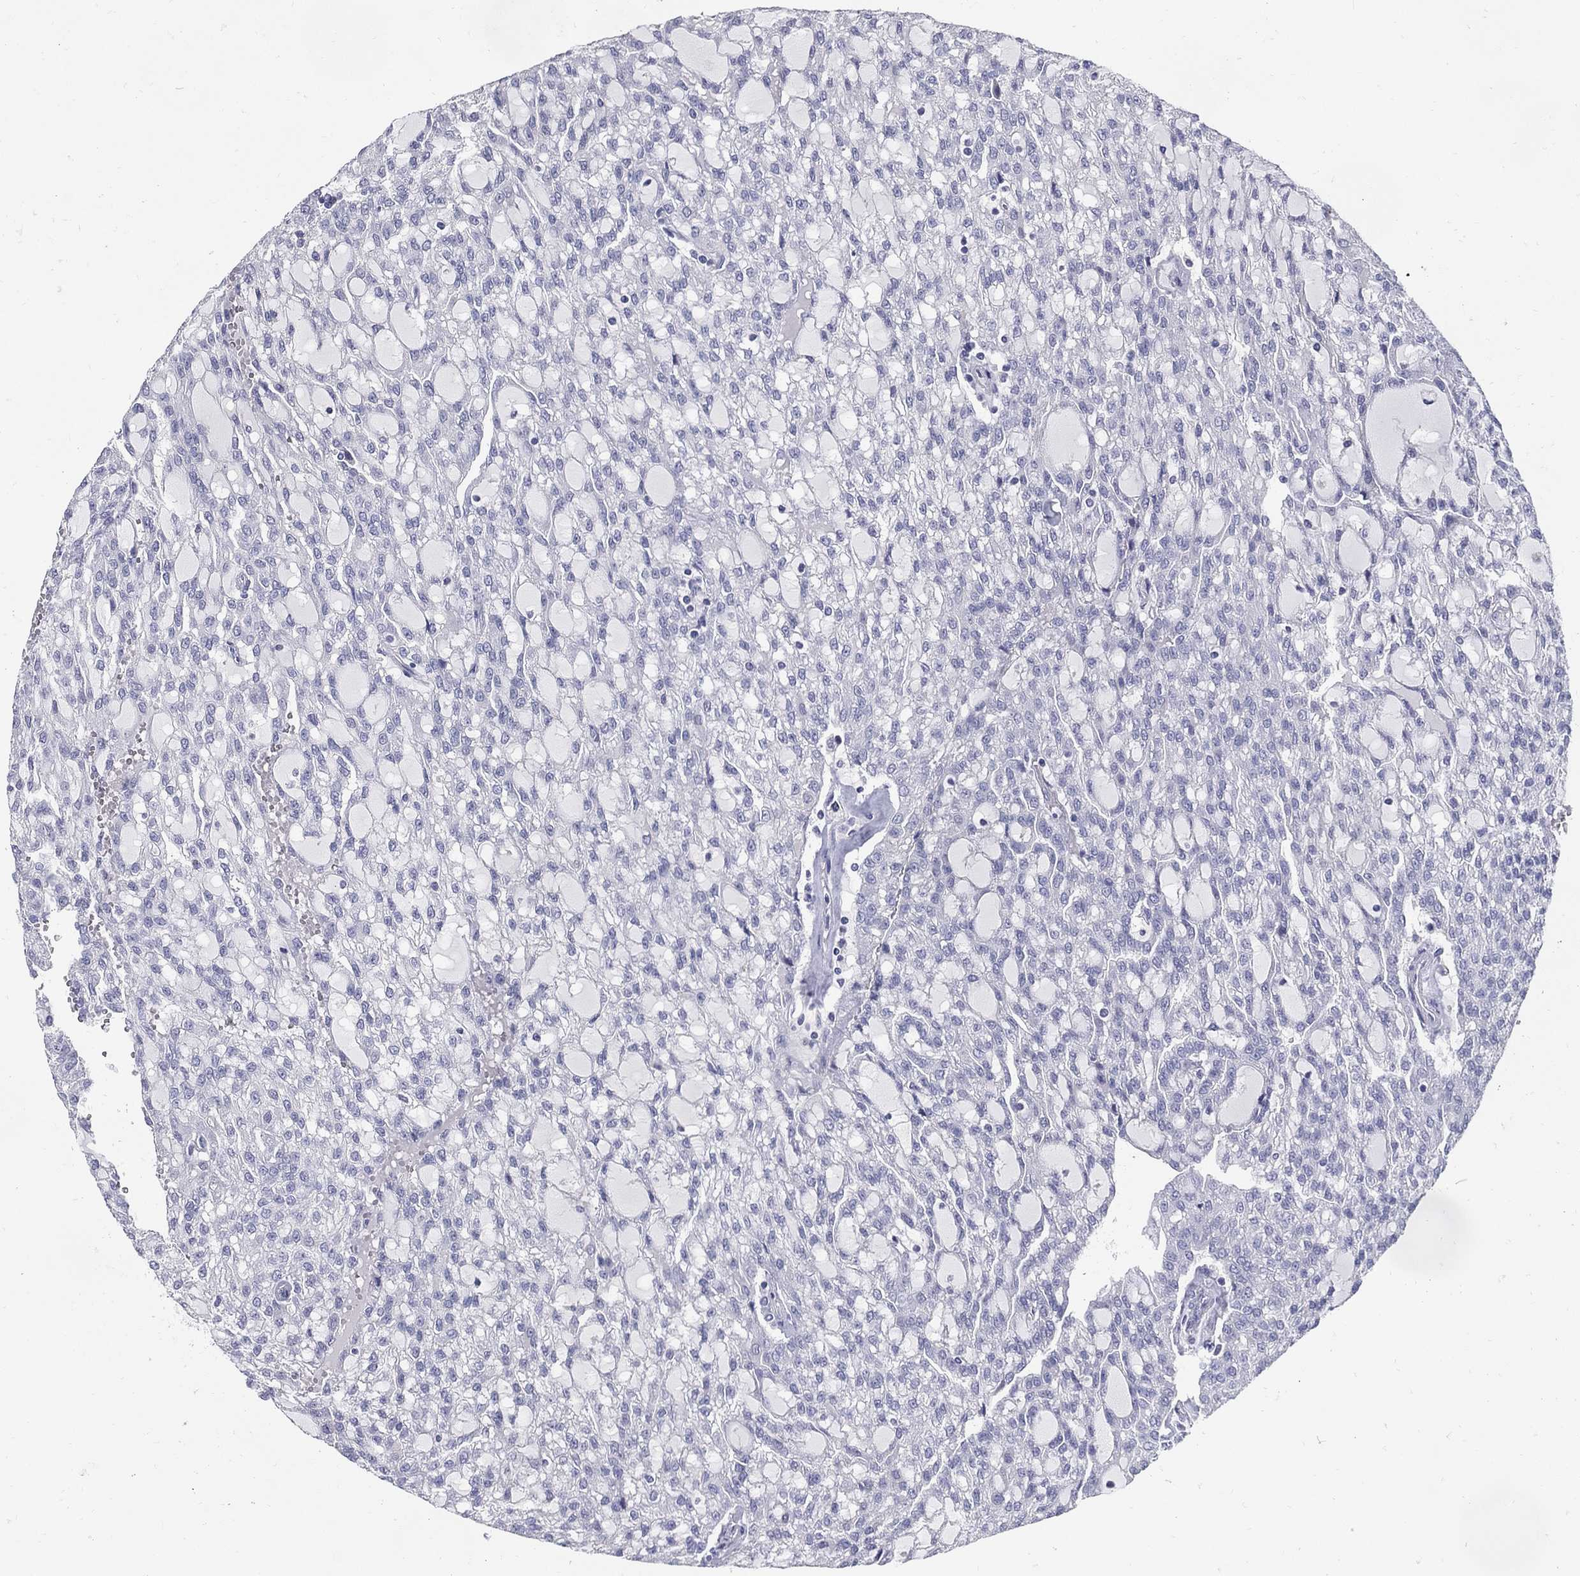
{"staining": {"intensity": "negative", "quantity": "none", "location": "none"}, "tissue": "renal cancer", "cell_type": "Tumor cells", "image_type": "cancer", "snomed": [{"axis": "morphology", "description": "Adenocarcinoma, NOS"}, {"axis": "topography", "description": "Kidney"}], "caption": "Immunohistochemical staining of renal adenocarcinoma demonstrates no significant staining in tumor cells.", "gene": "KIF2C", "patient": {"sex": "male", "age": 63}}